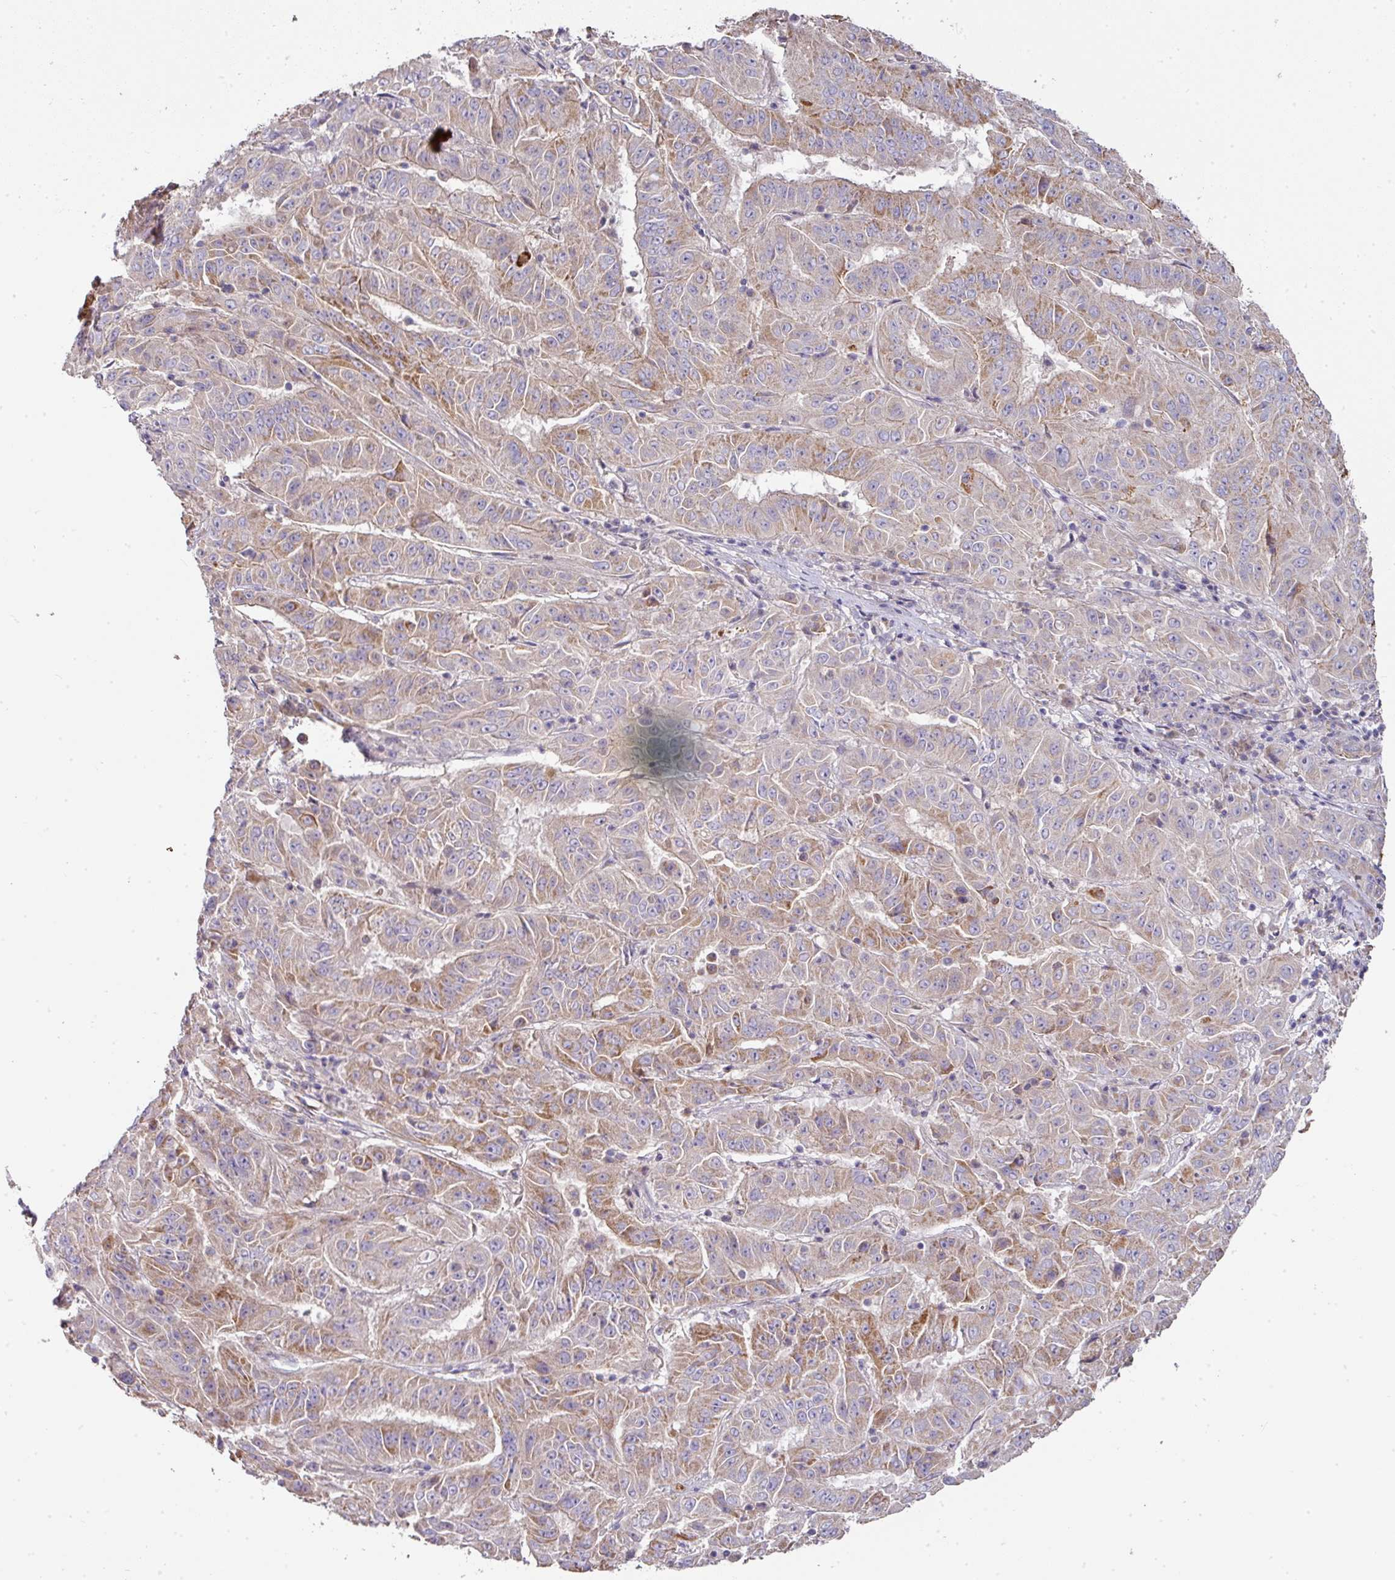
{"staining": {"intensity": "moderate", "quantity": "25%-75%", "location": "cytoplasmic/membranous"}, "tissue": "pancreatic cancer", "cell_type": "Tumor cells", "image_type": "cancer", "snomed": [{"axis": "morphology", "description": "Adenocarcinoma, NOS"}, {"axis": "topography", "description": "Pancreas"}], "caption": "Human pancreatic adenocarcinoma stained for a protein (brown) exhibits moderate cytoplasmic/membranous positive expression in approximately 25%-75% of tumor cells.", "gene": "STK35", "patient": {"sex": "male", "age": 63}}